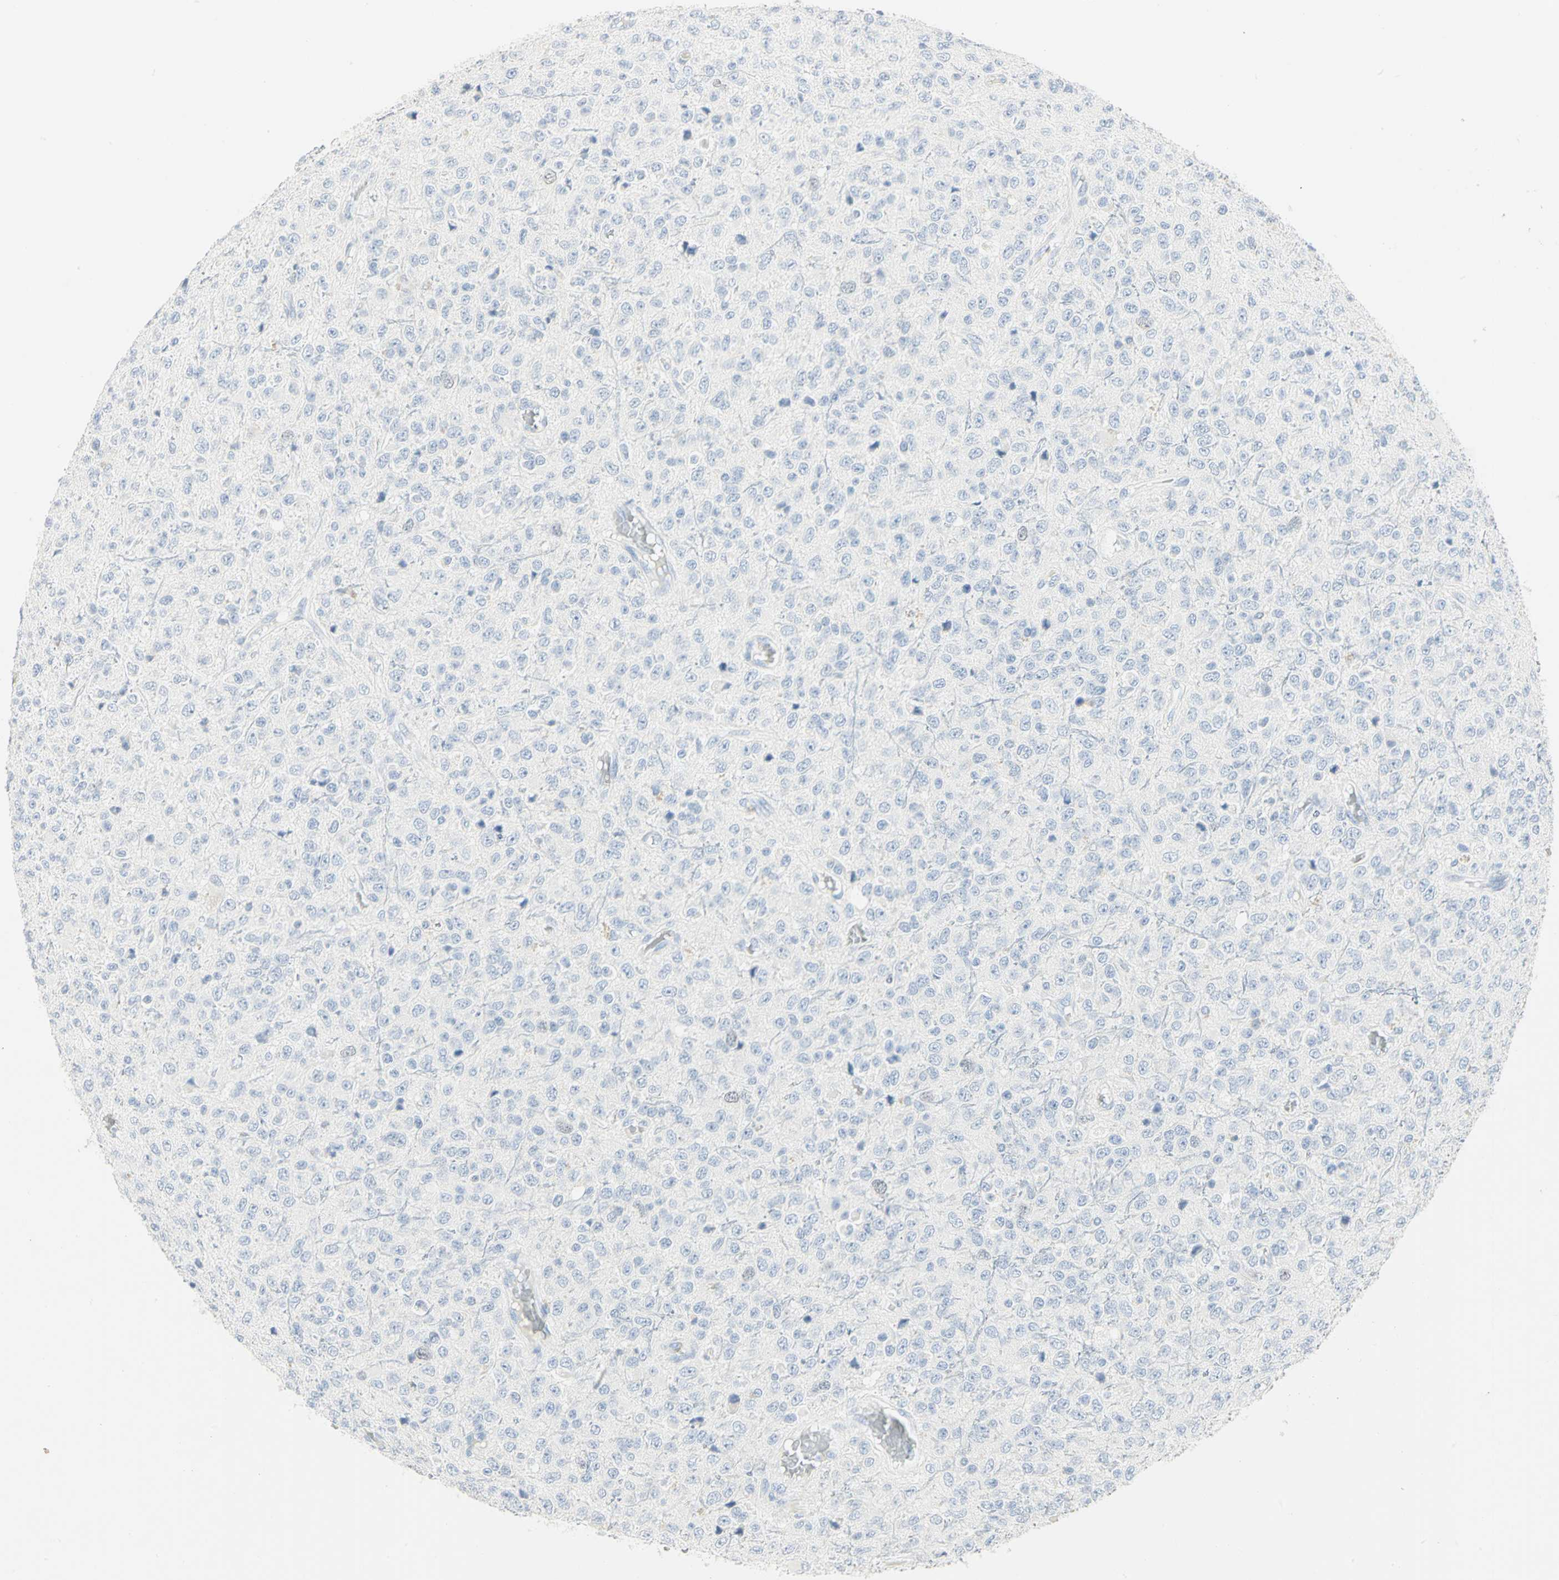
{"staining": {"intensity": "negative", "quantity": "none", "location": "none"}, "tissue": "glioma", "cell_type": "Tumor cells", "image_type": "cancer", "snomed": [{"axis": "morphology", "description": "Glioma, malignant, High grade"}, {"axis": "topography", "description": "pancreas cauda"}], "caption": "A high-resolution histopathology image shows IHC staining of glioma, which reveals no significant expression in tumor cells.", "gene": "HELLS", "patient": {"sex": "male", "age": 60}}